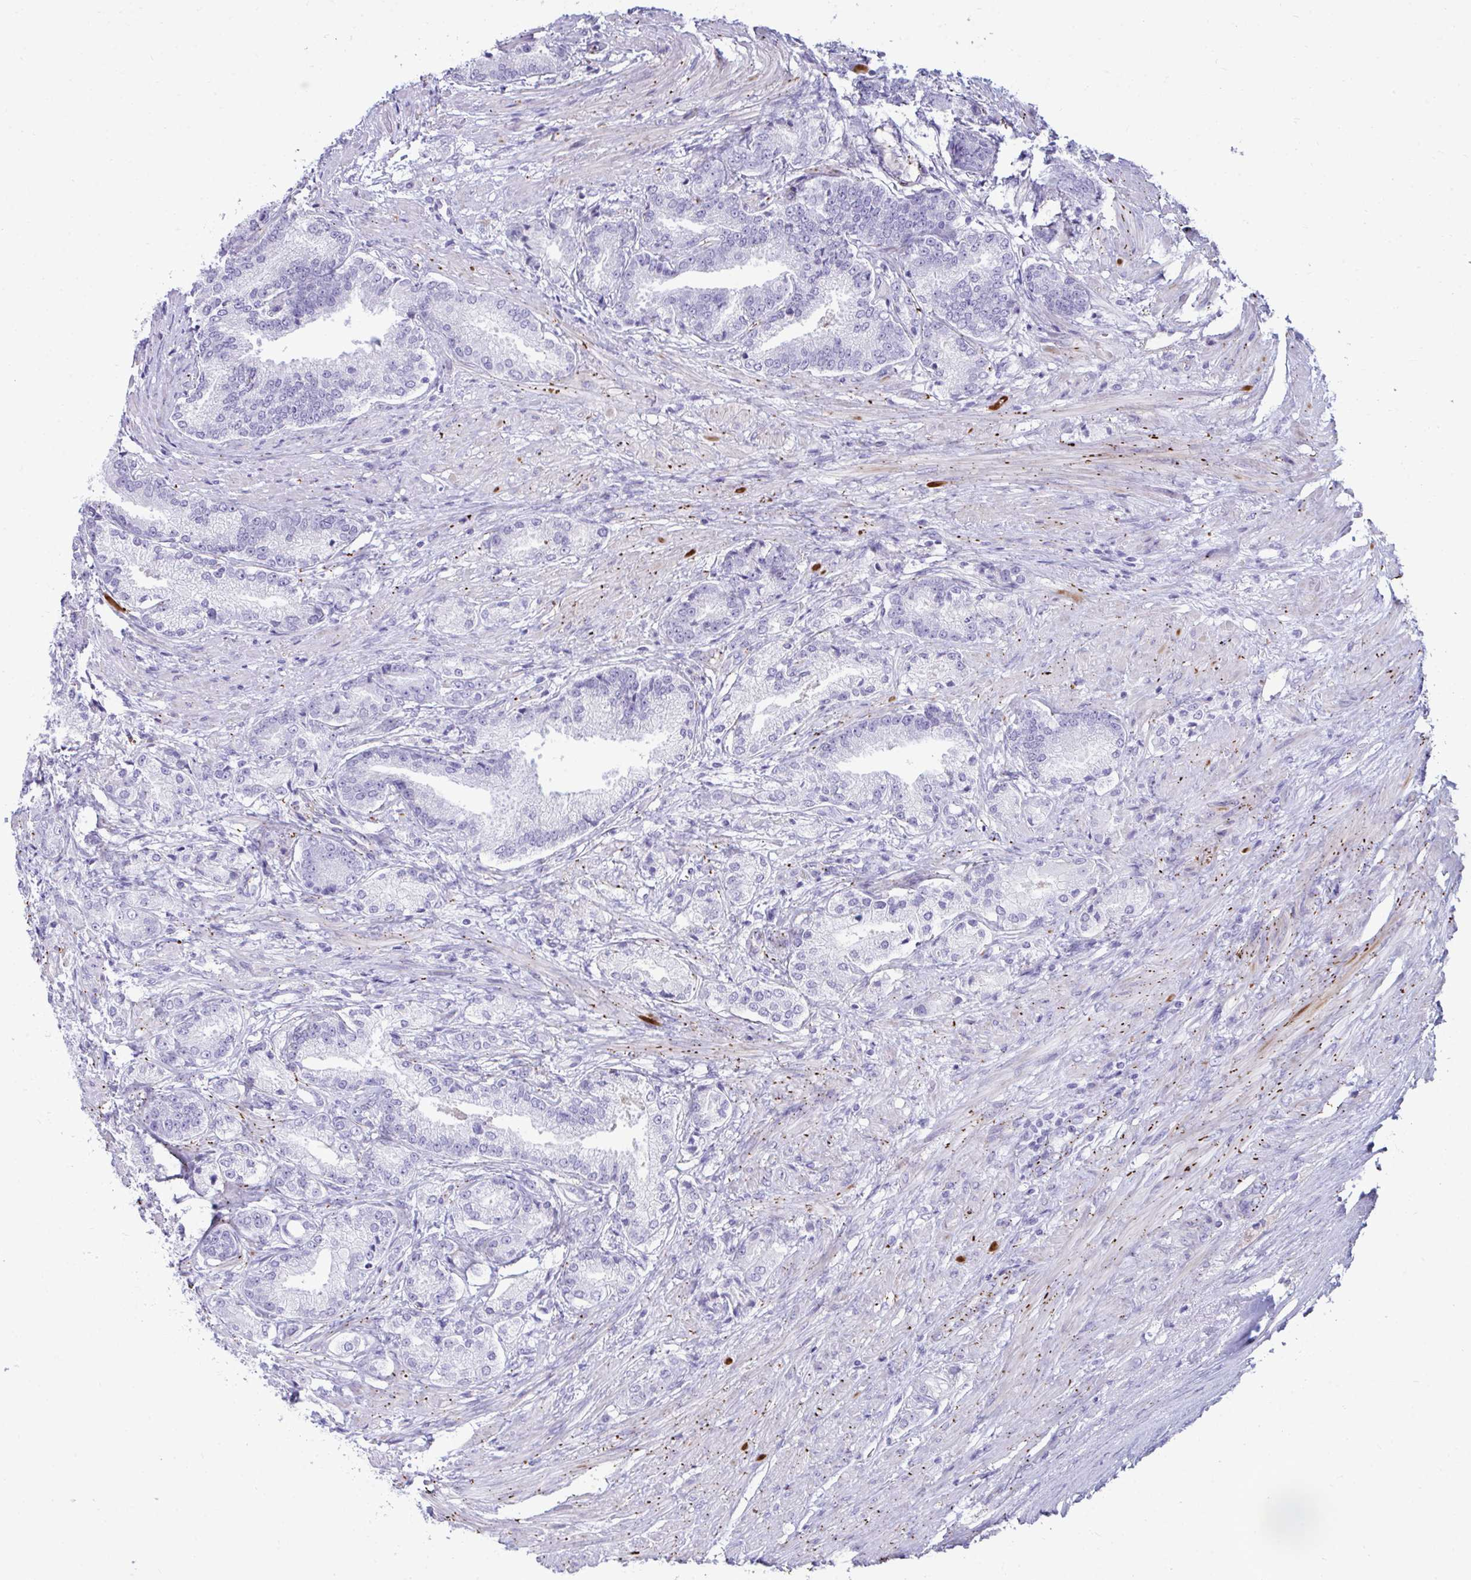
{"staining": {"intensity": "negative", "quantity": "none", "location": "none"}, "tissue": "prostate cancer", "cell_type": "Tumor cells", "image_type": "cancer", "snomed": [{"axis": "morphology", "description": "Adenocarcinoma, High grade"}, {"axis": "topography", "description": "Prostate and seminal vesicle, NOS"}], "caption": "Immunohistochemistry image of neoplastic tissue: prostate cancer stained with DAB (3,3'-diaminobenzidine) reveals no significant protein positivity in tumor cells.", "gene": "UBL3", "patient": {"sex": "male", "age": 61}}